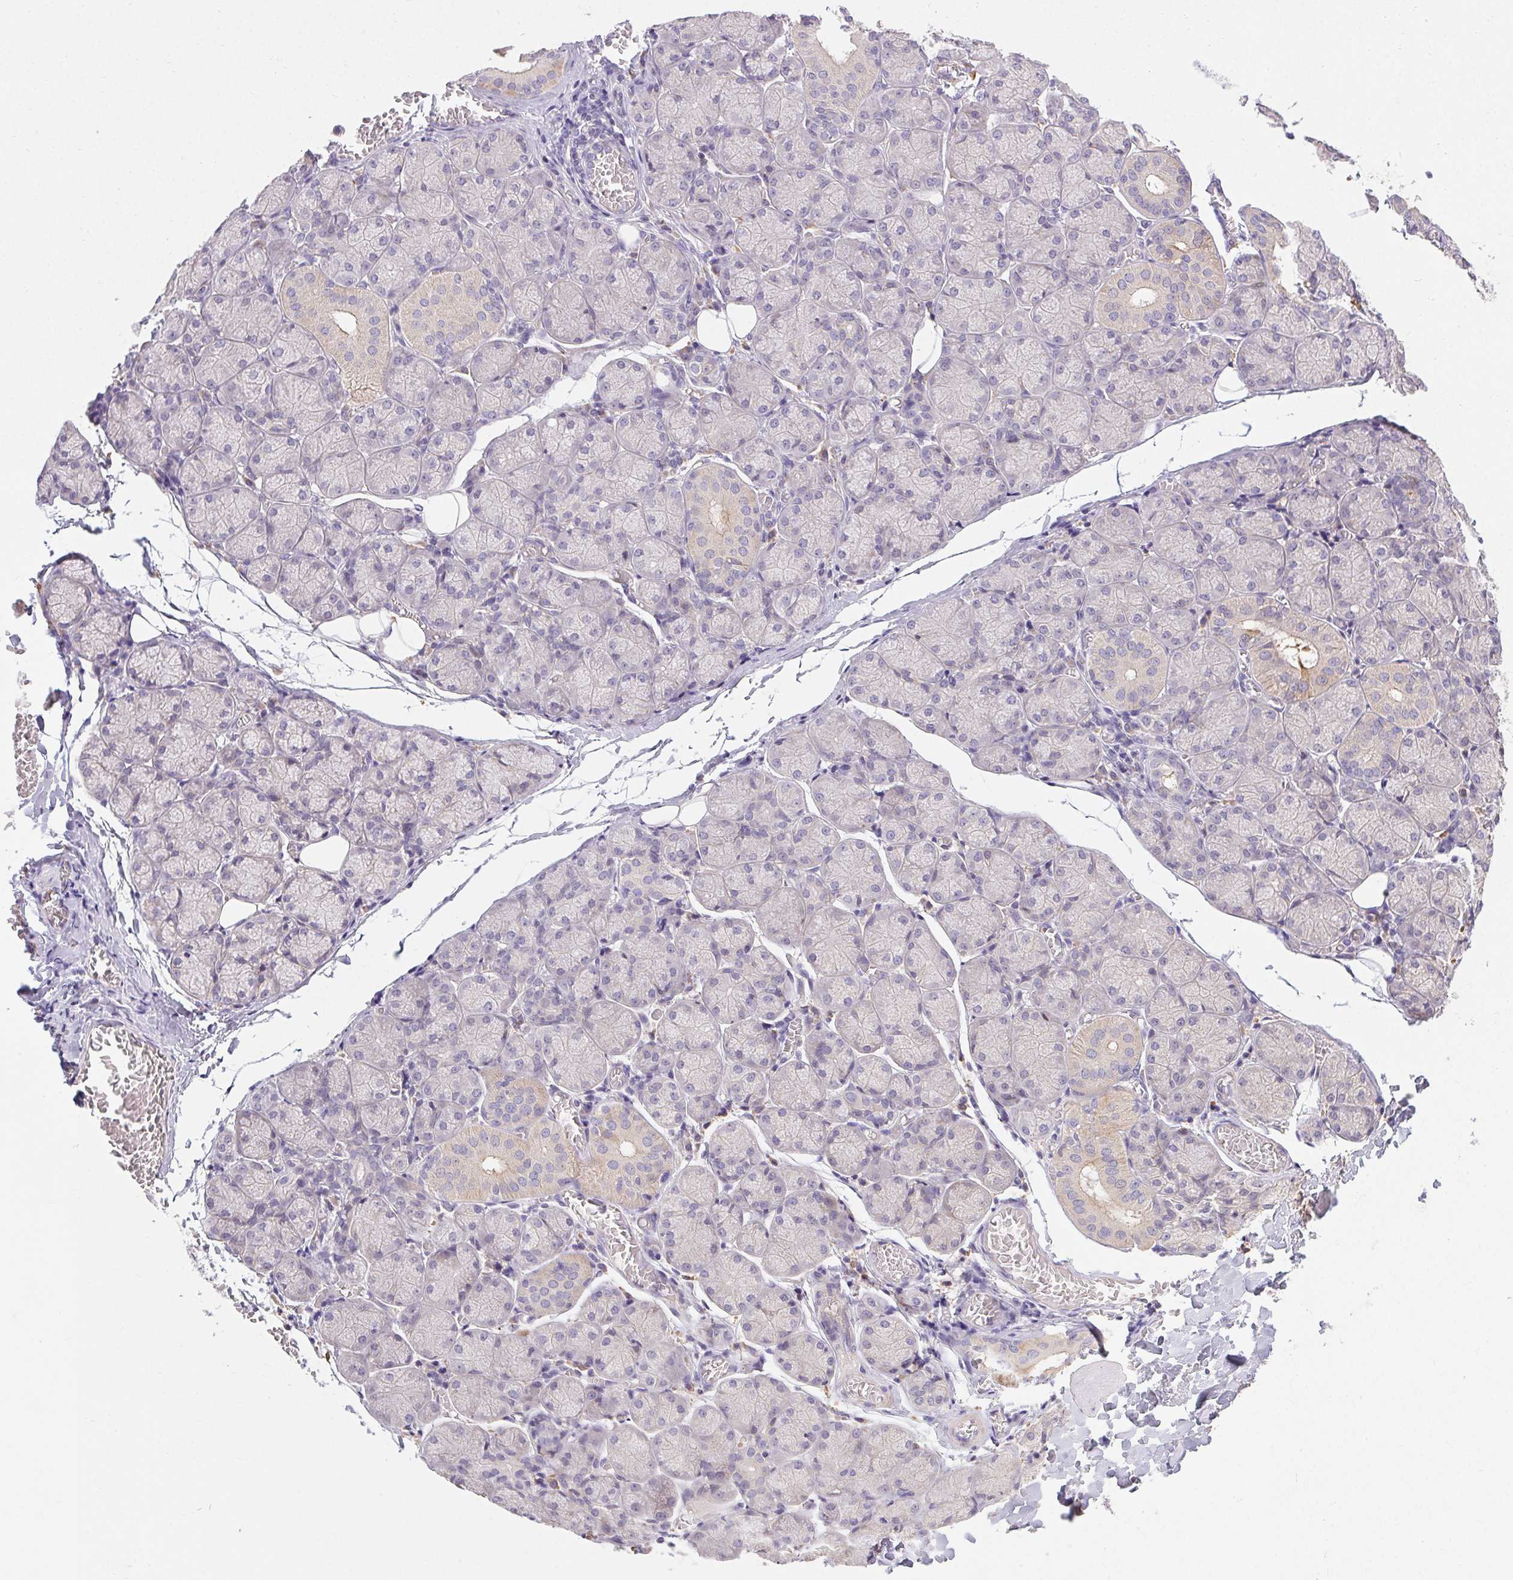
{"staining": {"intensity": "negative", "quantity": "none", "location": "none"}, "tissue": "salivary gland", "cell_type": "Glandular cells", "image_type": "normal", "snomed": [{"axis": "morphology", "description": "Normal tissue, NOS"}, {"axis": "topography", "description": "Salivary gland"}], "caption": "DAB immunohistochemical staining of unremarkable salivary gland displays no significant expression in glandular cells.", "gene": "TMEM52B", "patient": {"sex": "female", "age": 24}}